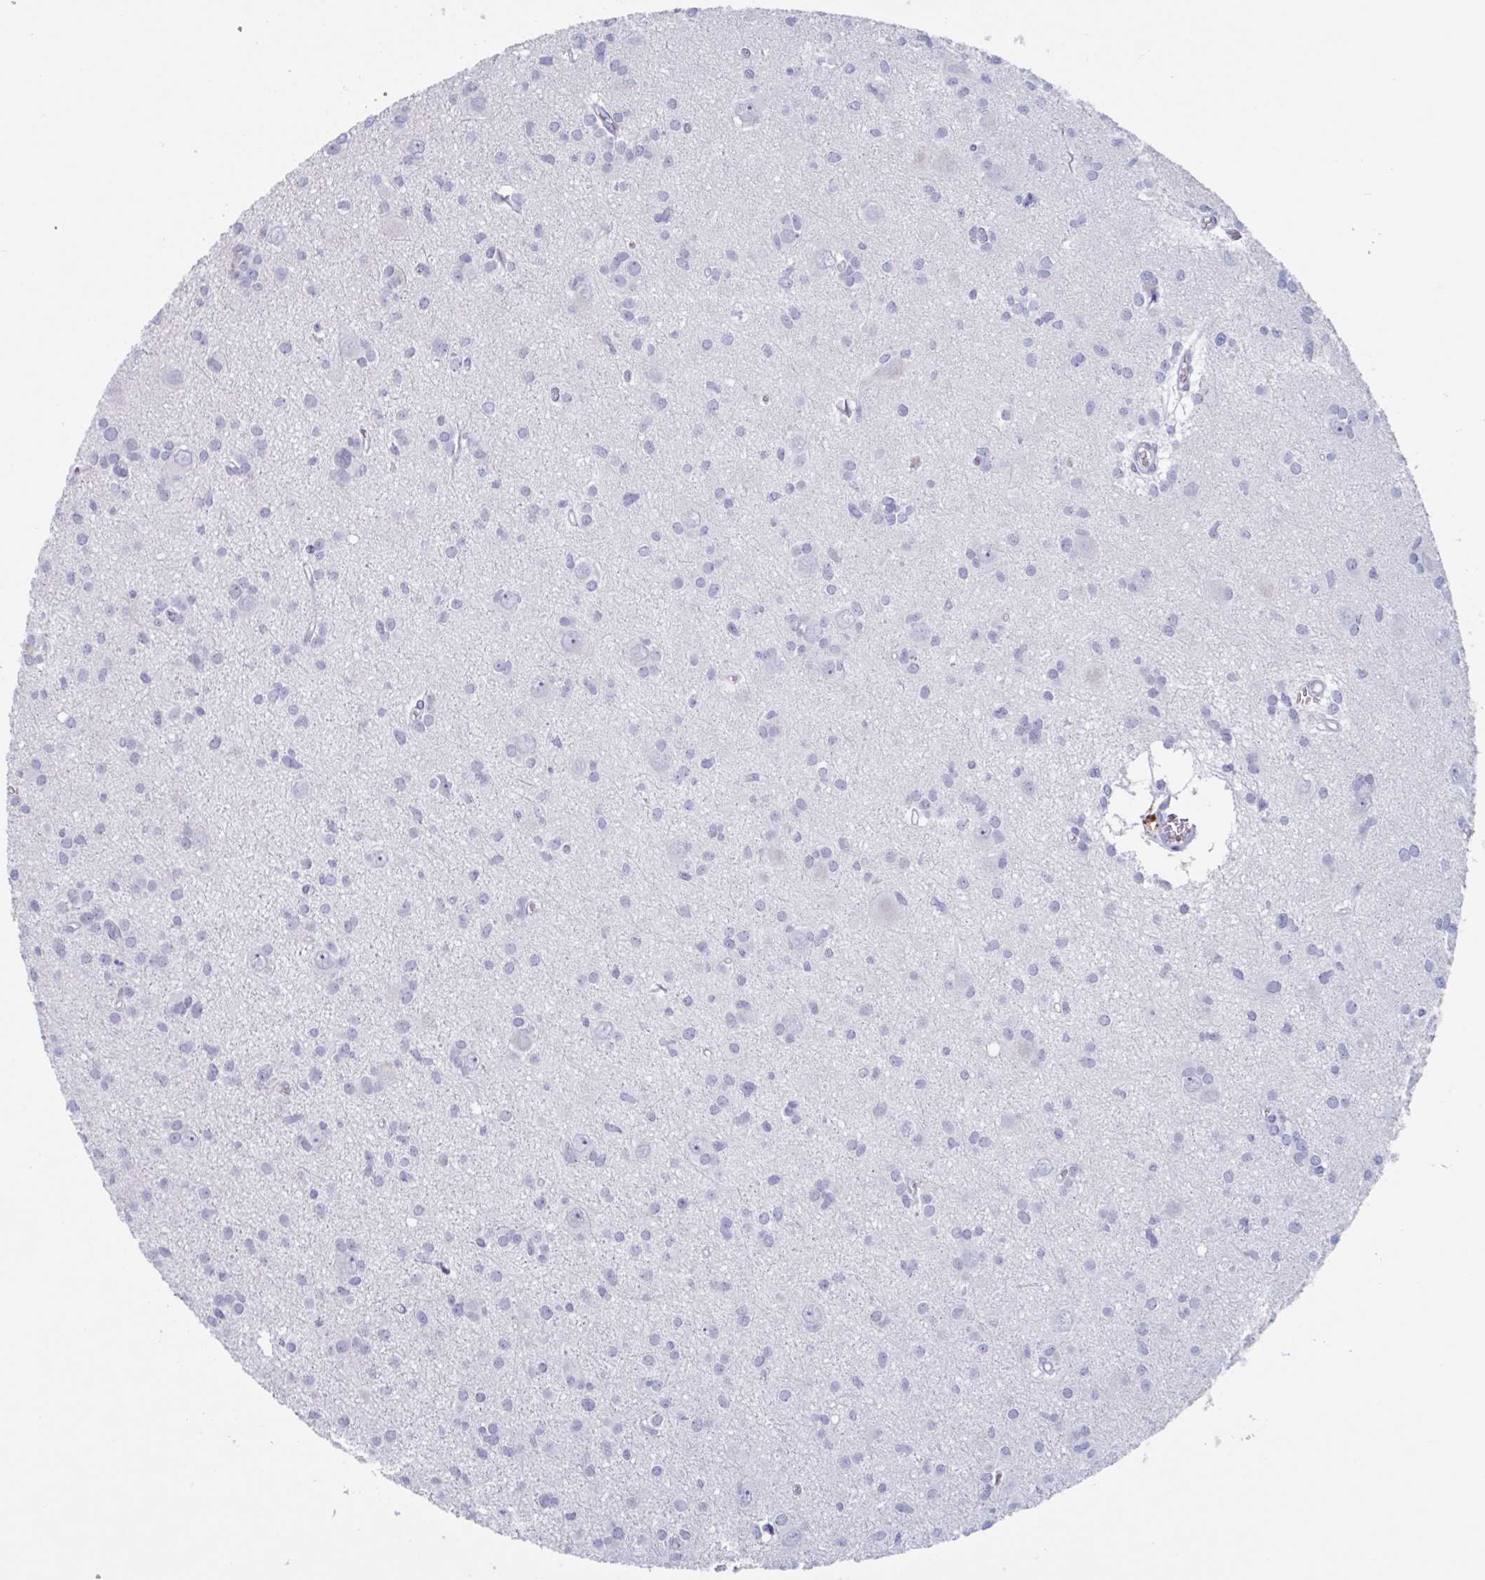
{"staining": {"intensity": "negative", "quantity": "none", "location": "none"}, "tissue": "glioma", "cell_type": "Tumor cells", "image_type": "cancer", "snomed": [{"axis": "morphology", "description": "Glioma, malignant, High grade"}, {"axis": "topography", "description": "Brain"}], "caption": "Micrograph shows no significant protein staining in tumor cells of glioma.", "gene": "HSD11B2", "patient": {"sex": "male", "age": 23}}